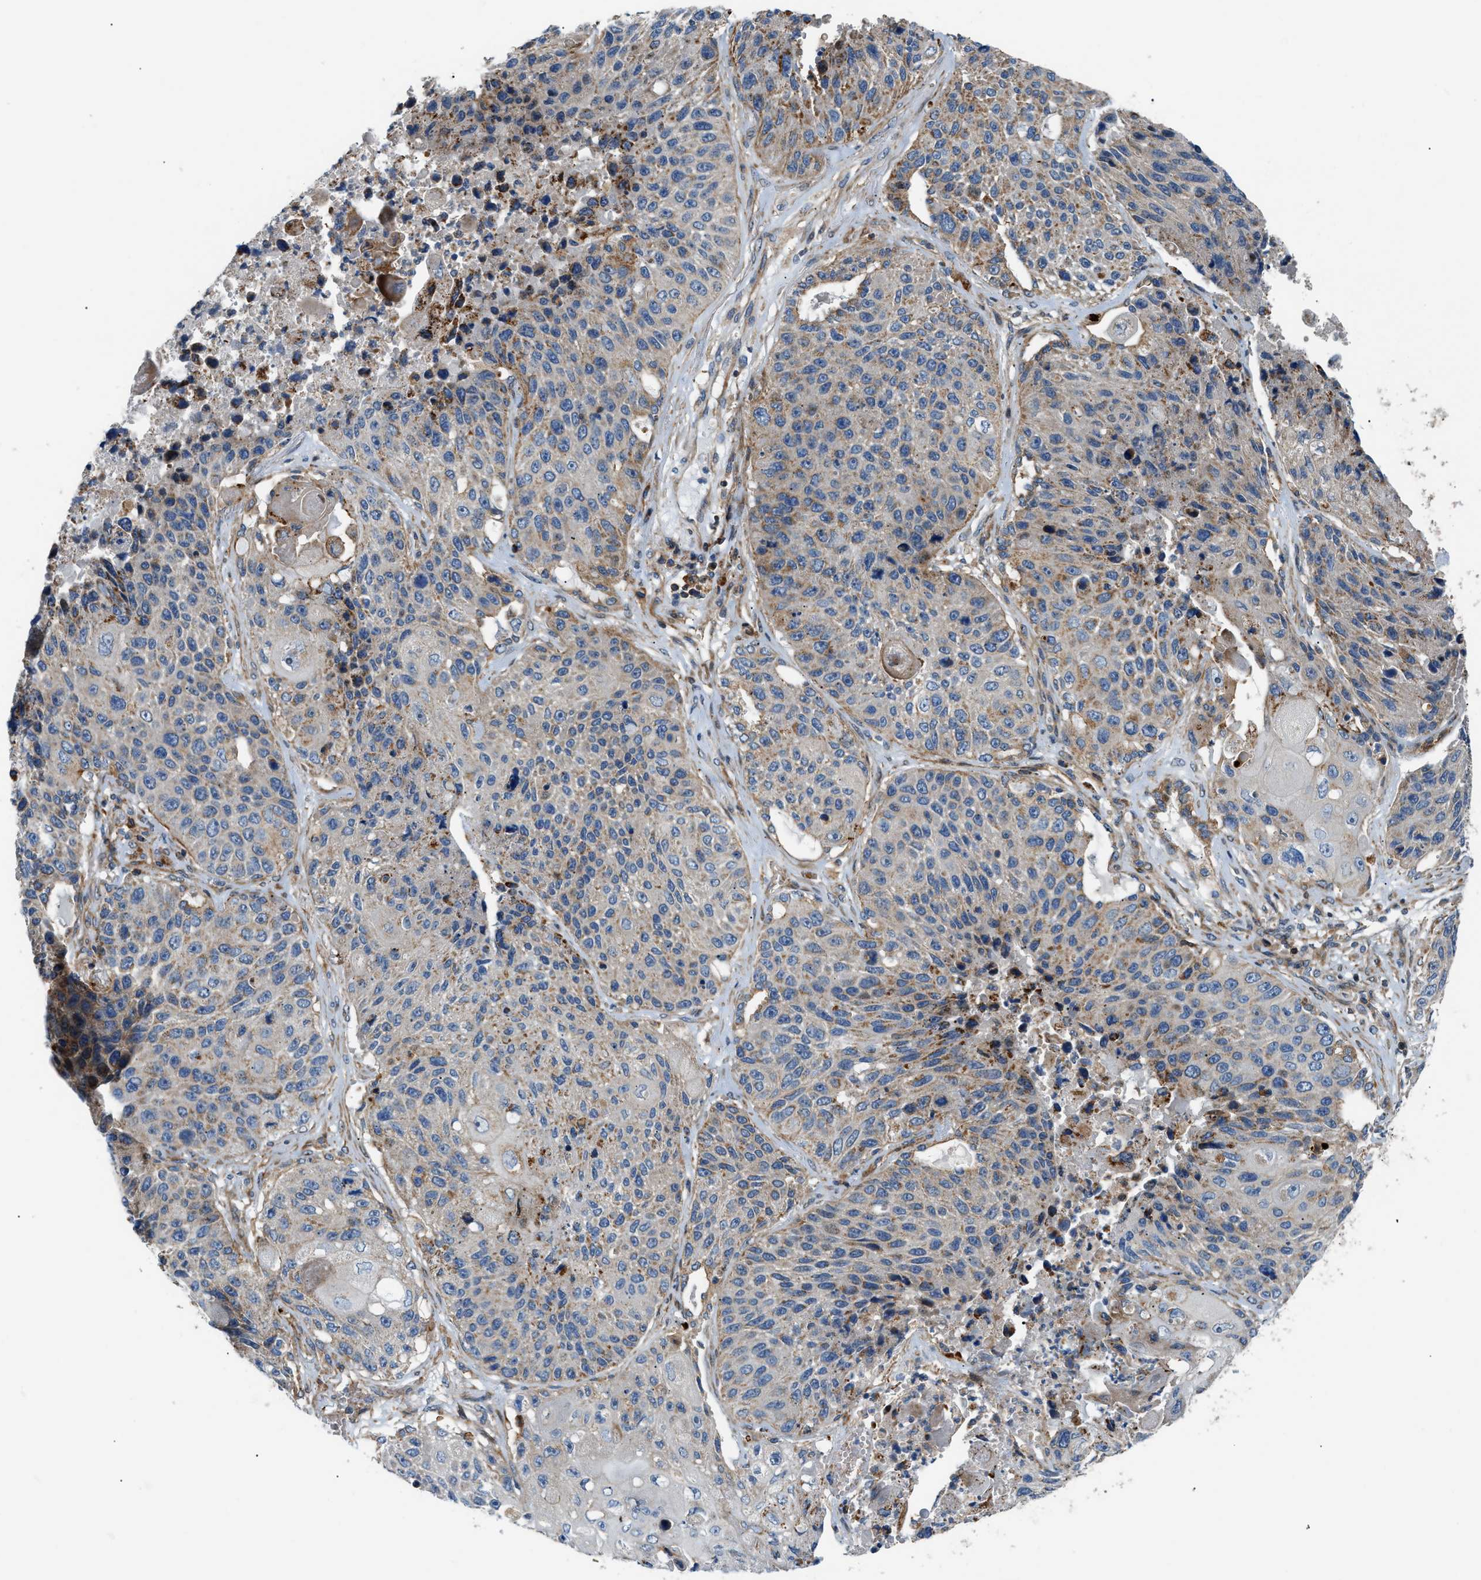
{"staining": {"intensity": "moderate", "quantity": "<25%", "location": "cytoplasmic/membranous"}, "tissue": "lung cancer", "cell_type": "Tumor cells", "image_type": "cancer", "snomed": [{"axis": "morphology", "description": "Squamous cell carcinoma, NOS"}, {"axis": "topography", "description": "Lung"}], "caption": "Brown immunohistochemical staining in human squamous cell carcinoma (lung) exhibits moderate cytoplasmic/membranous positivity in about <25% of tumor cells.", "gene": "DHODH", "patient": {"sex": "male", "age": 61}}